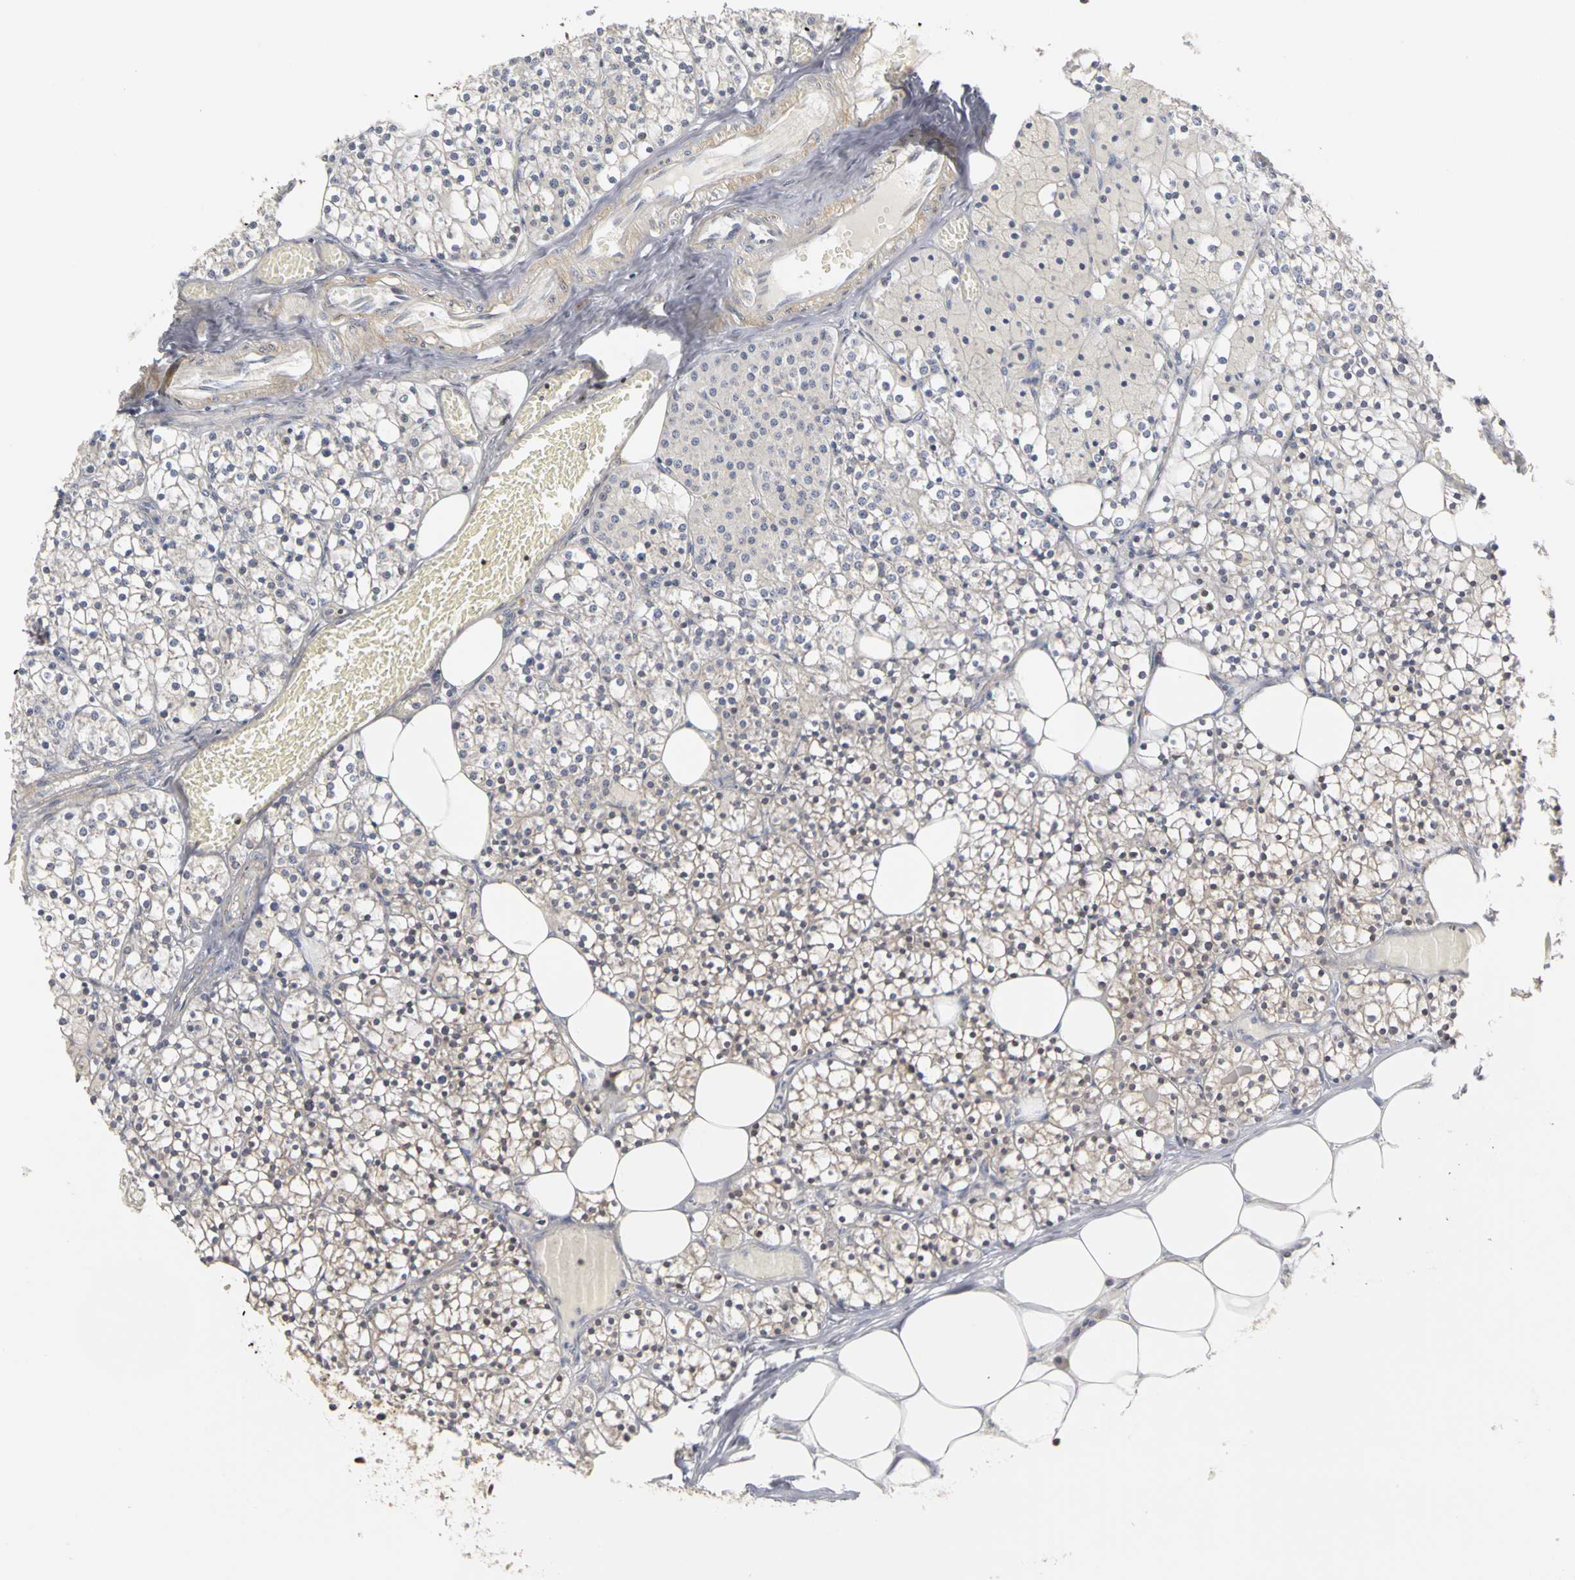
{"staining": {"intensity": "moderate", "quantity": ">75%", "location": "cytoplasmic/membranous"}, "tissue": "parathyroid gland", "cell_type": "Glandular cells", "image_type": "normal", "snomed": [{"axis": "morphology", "description": "Normal tissue, NOS"}, {"axis": "topography", "description": "Parathyroid gland"}], "caption": "Immunohistochemical staining of unremarkable human parathyroid gland displays moderate cytoplasmic/membranous protein positivity in approximately >75% of glandular cells. (DAB IHC, brown staining for protein, blue staining for nuclei).", "gene": "UBE2M", "patient": {"sex": "female", "age": 63}}